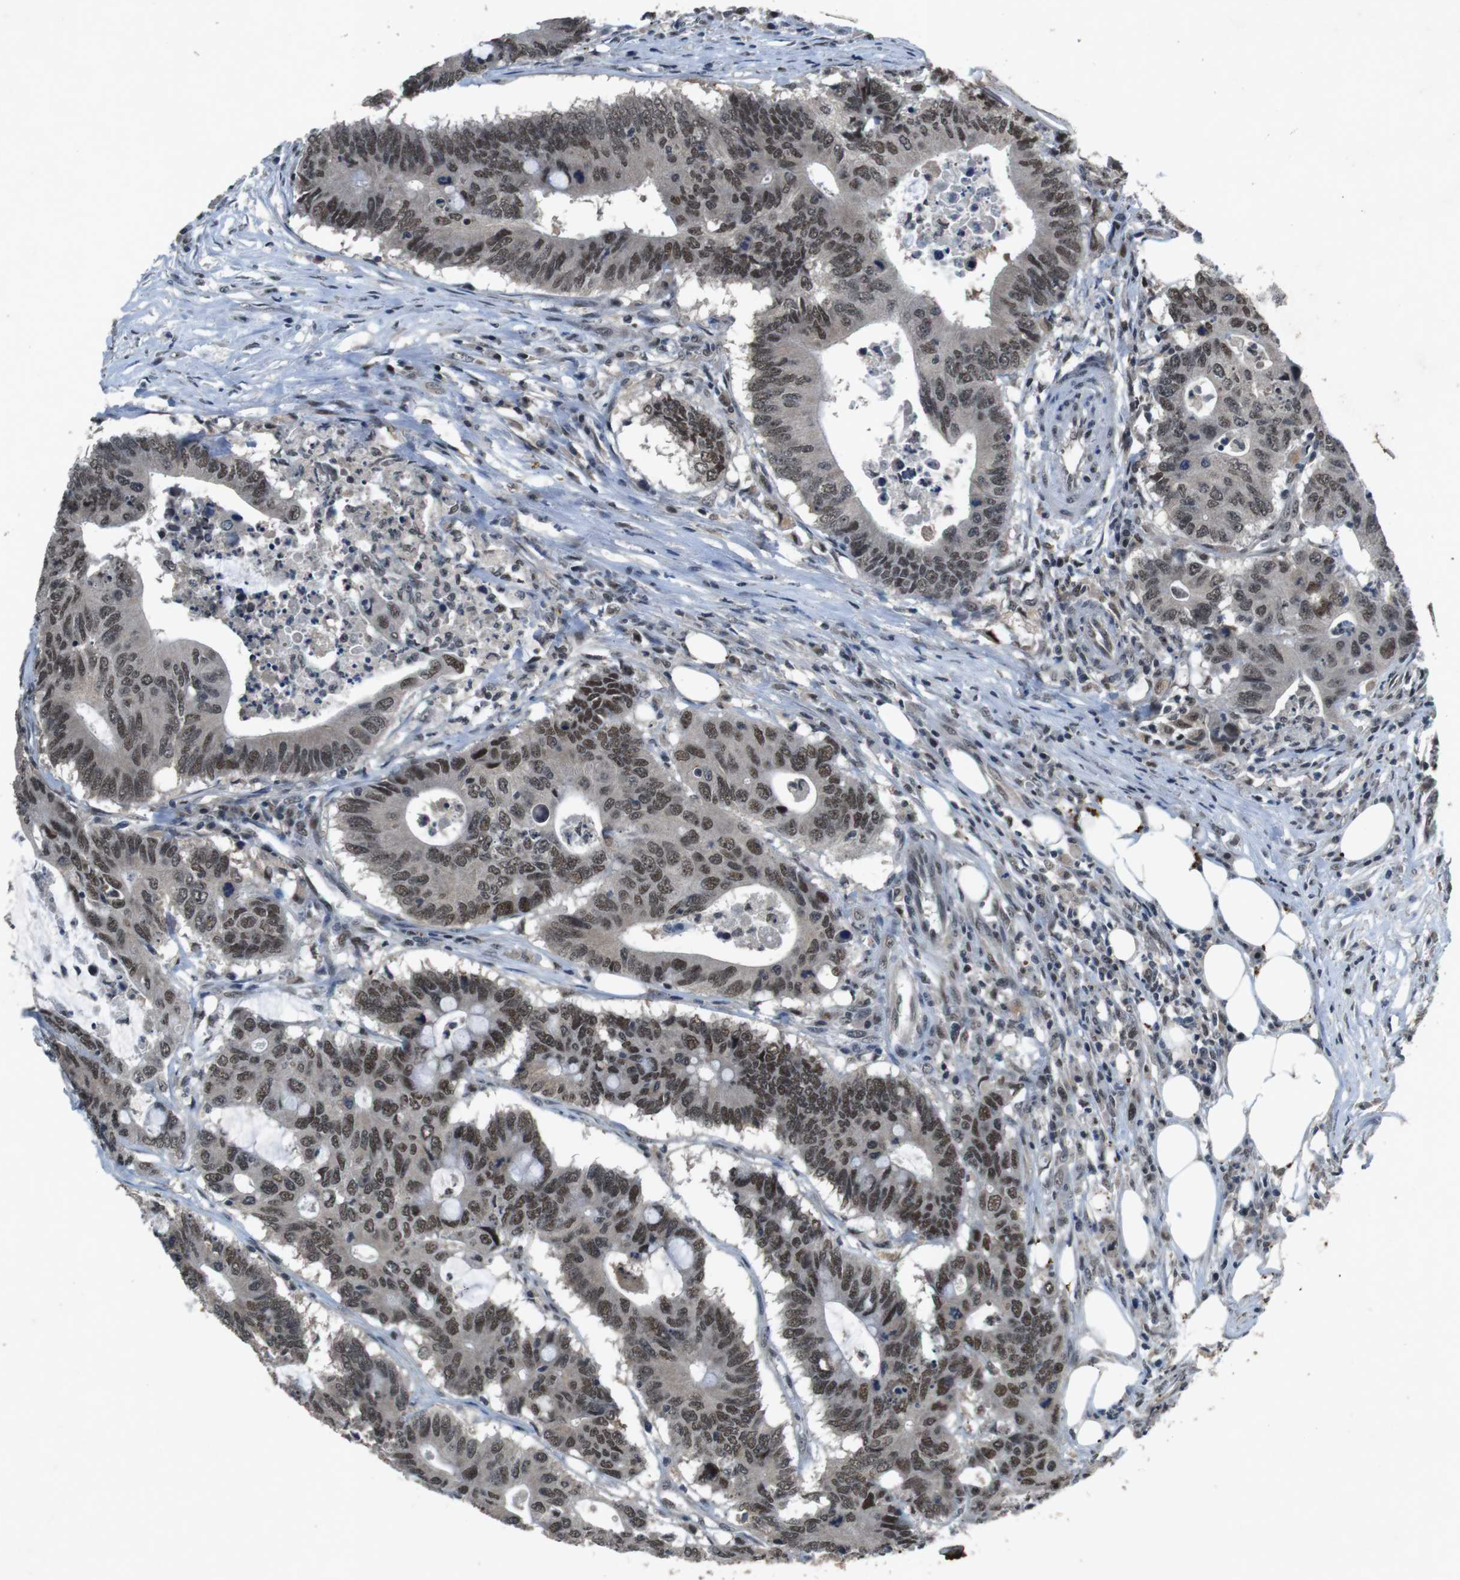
{"staining": {"intensity": "moderate", "quantity": ">75%", "location": "nuclear"}, "tissue": "colorectal cancer", "cell_type": "Tumor cells", "image_type": "cancer", "snomed": [{"axis": "morphology", "description": "Adenocarcinoma, NOS"}, {"axis": "topography", "description": "Colon"}], "caption": "Colorectal cancer (adenocarcinoma) stained for a protein reveals moderate nuclear positivity in tumor cells.", "gene": "USP7", "patient": {"sex": "male", "age": 71}}